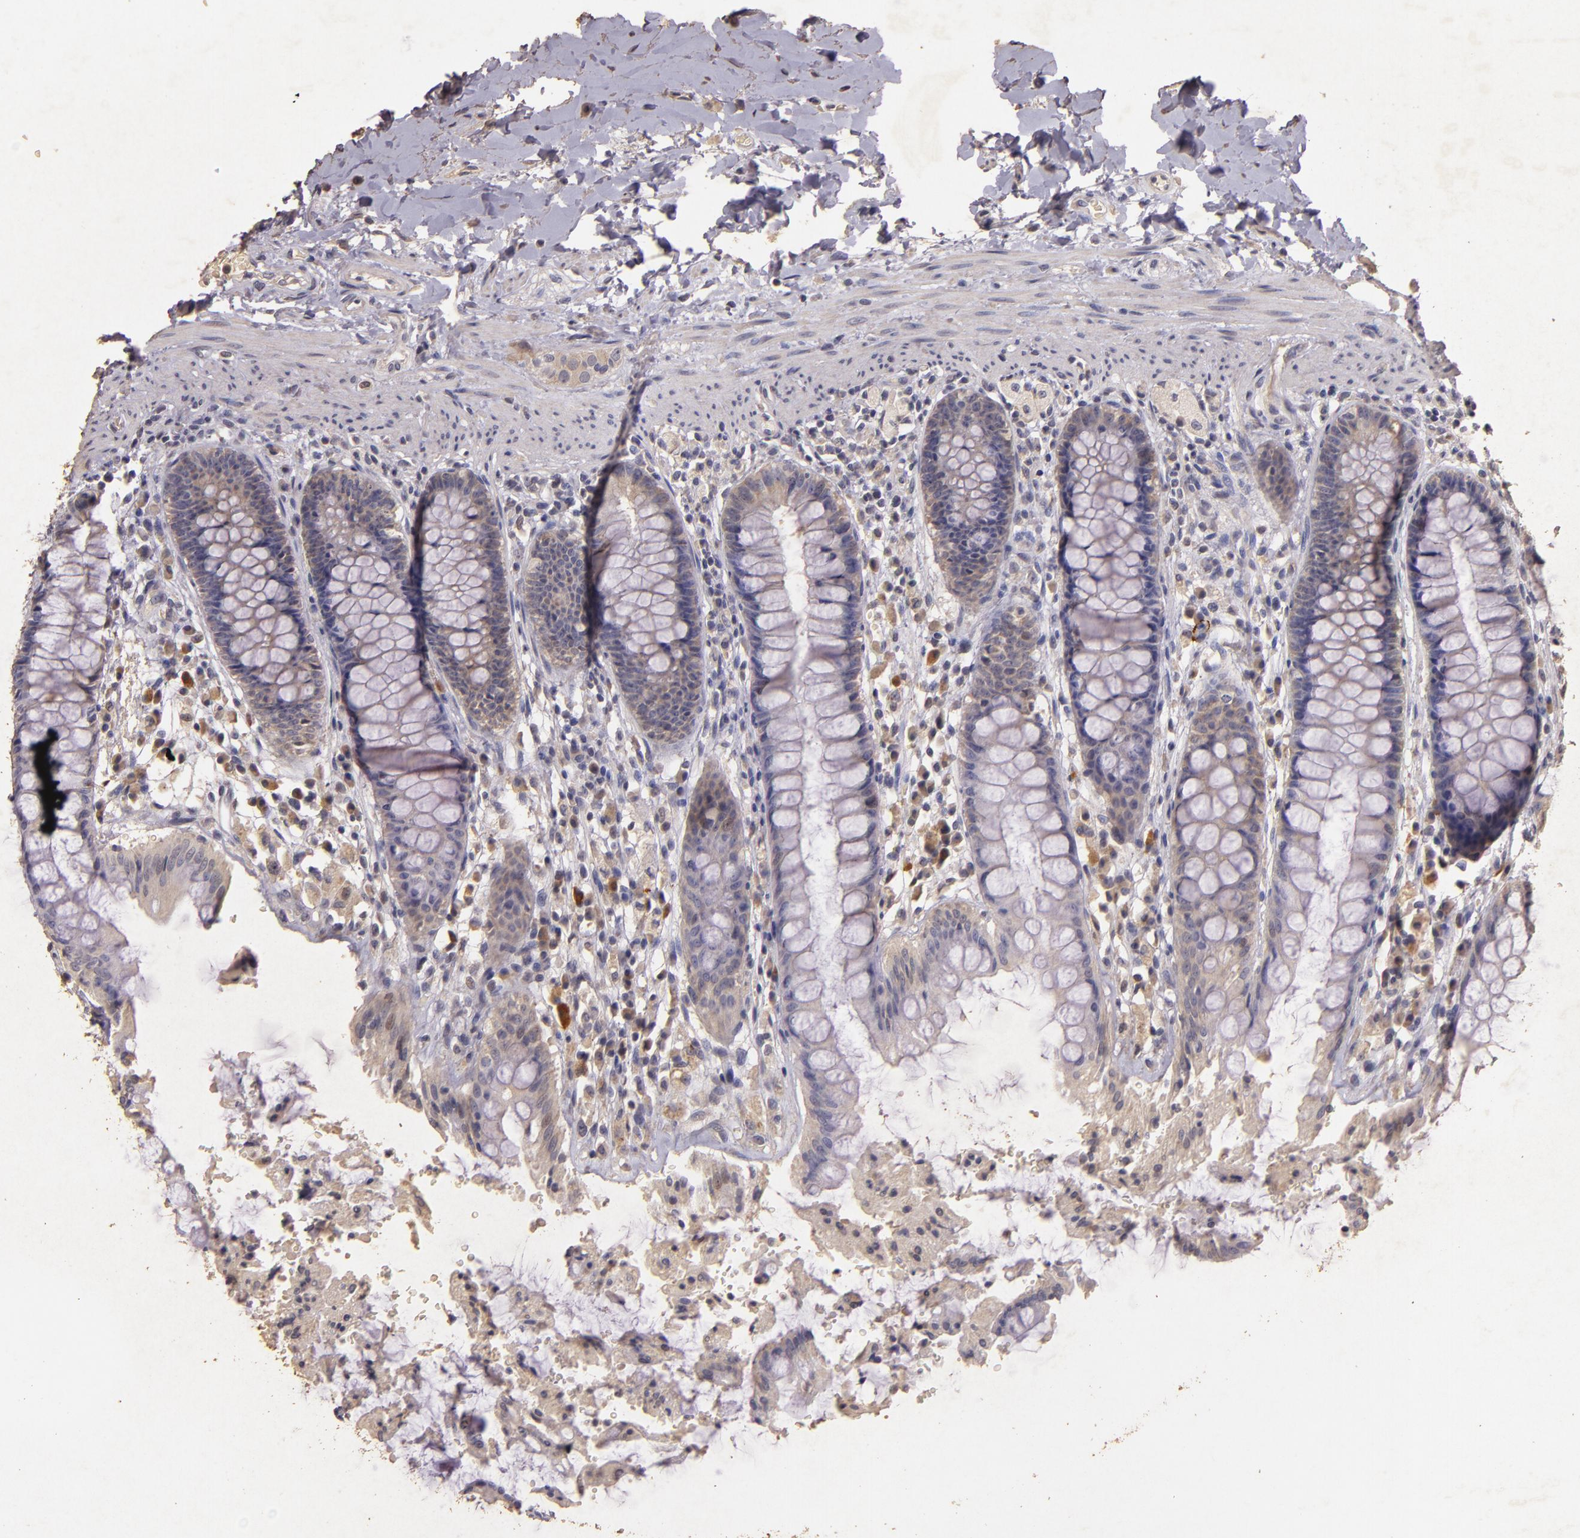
{"staining": {"intensity": "negative", "quantity": "none", "location": "none"}, "tissue": "rectum", "cell_type": "Glandular cells", "image_type": "normal", "snomed": [{"axis": "morphology", "description": "Normal tissue, NOS"}, {"axis": "topography", "description": "Rectum"}], "caption": "Glandular cells show no significant protein positivity in benign rectum. (DAB (3,3'-diaminobenzidine) immunohistochemistry with hematoxylin counter stain).", "gene": "BCL2L13", "patient": {"sex": "female", "age": 46}}